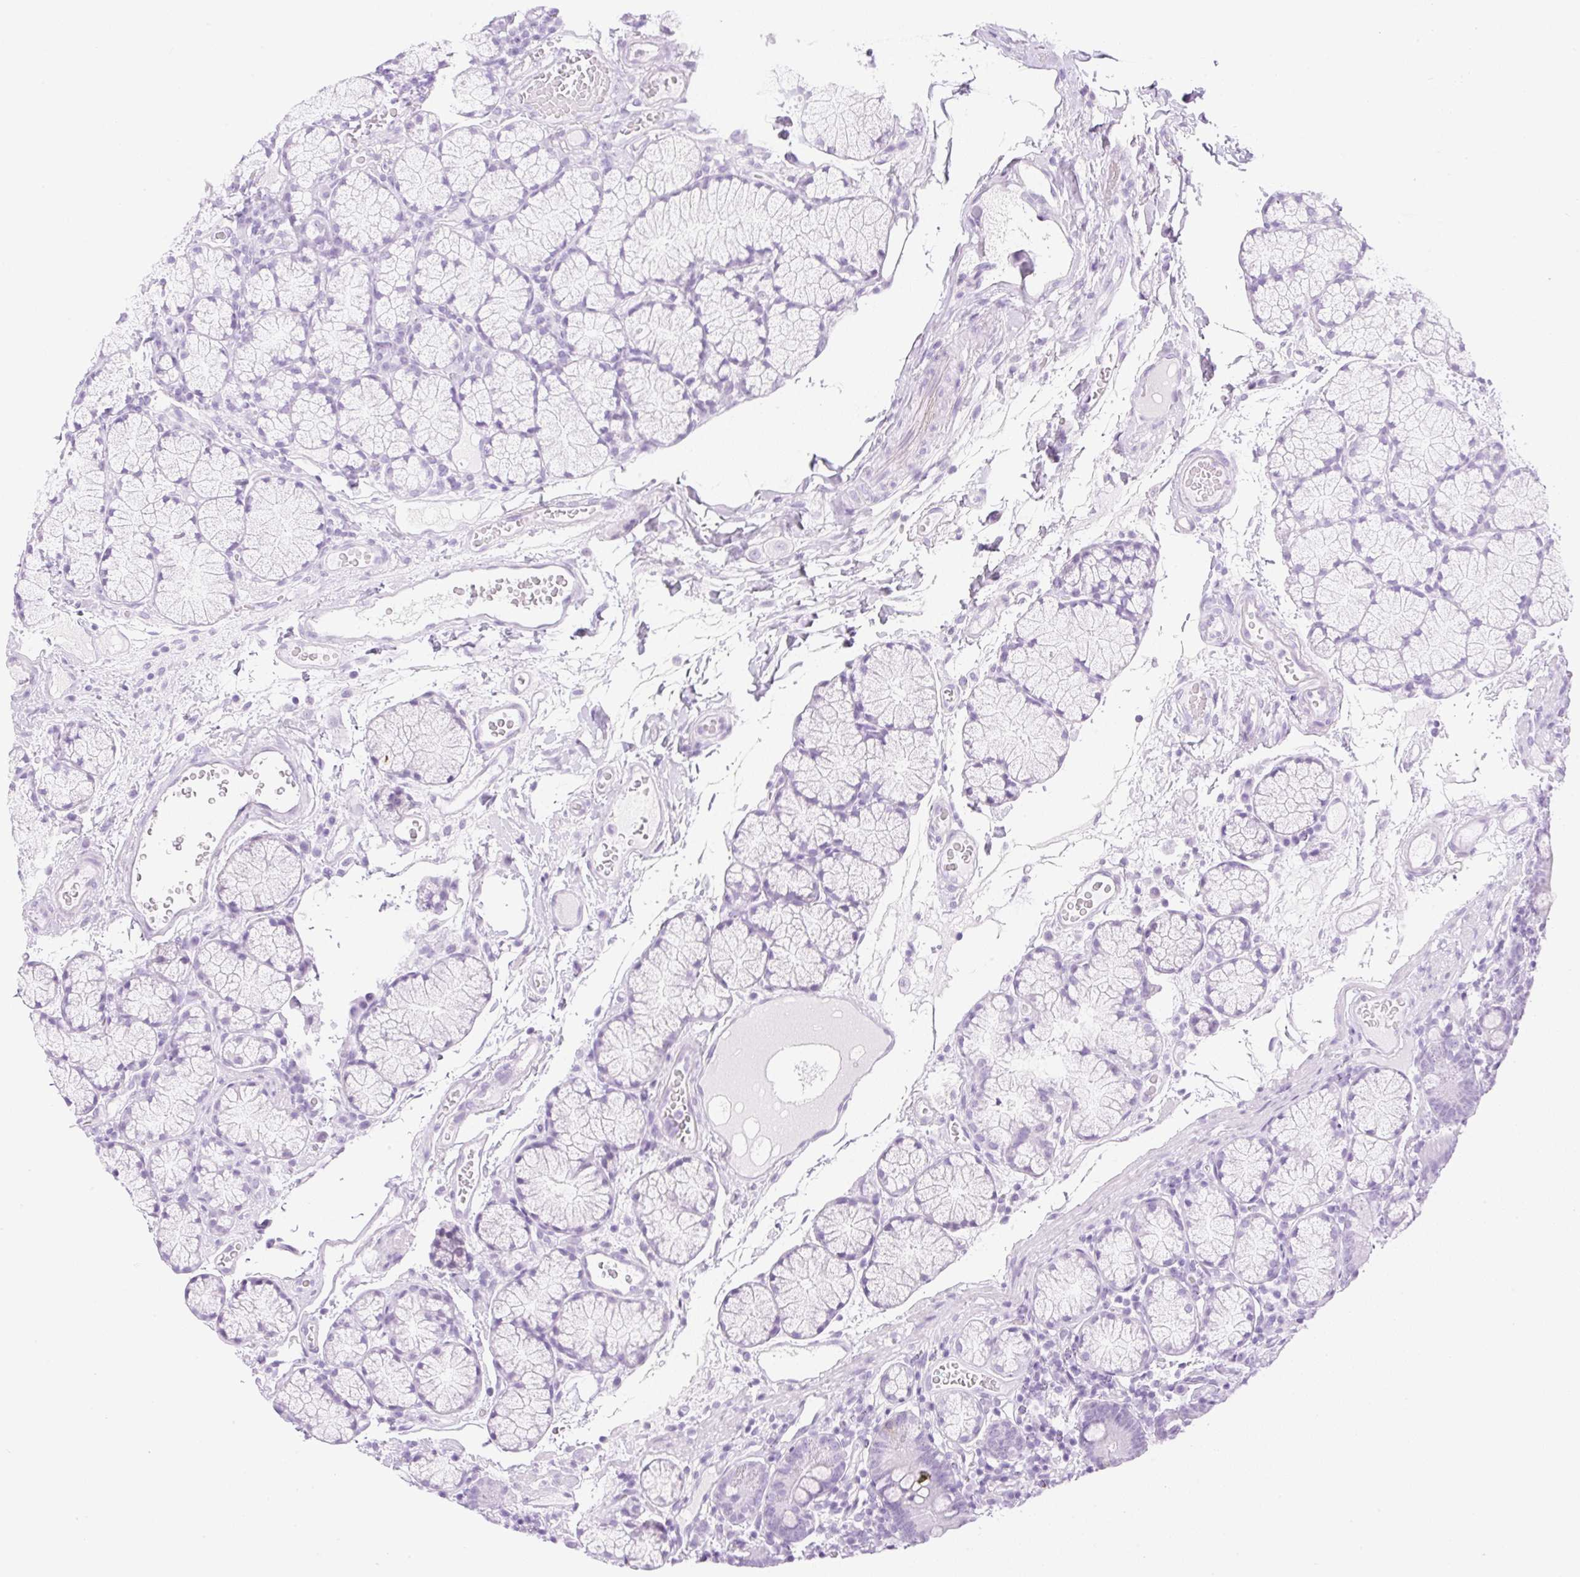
{"staining": {"intensity": "negative", "quantity": "none", "location": "none"}, "tissue": "duodenum", "cell_type": "Glandular cells", "image_type": "normal", "snomed": [{"axis": "morphology", "description": "Normal tissue, NOS"}, {"axis": "topography", "description": "Duodenum"}], "caption": "Immunohistochemistry (IHC) of benign human duodenum shows no expression in glandular cells.", "gene": "SPRR4", "patient": {"sex": "female", "age": 67}}